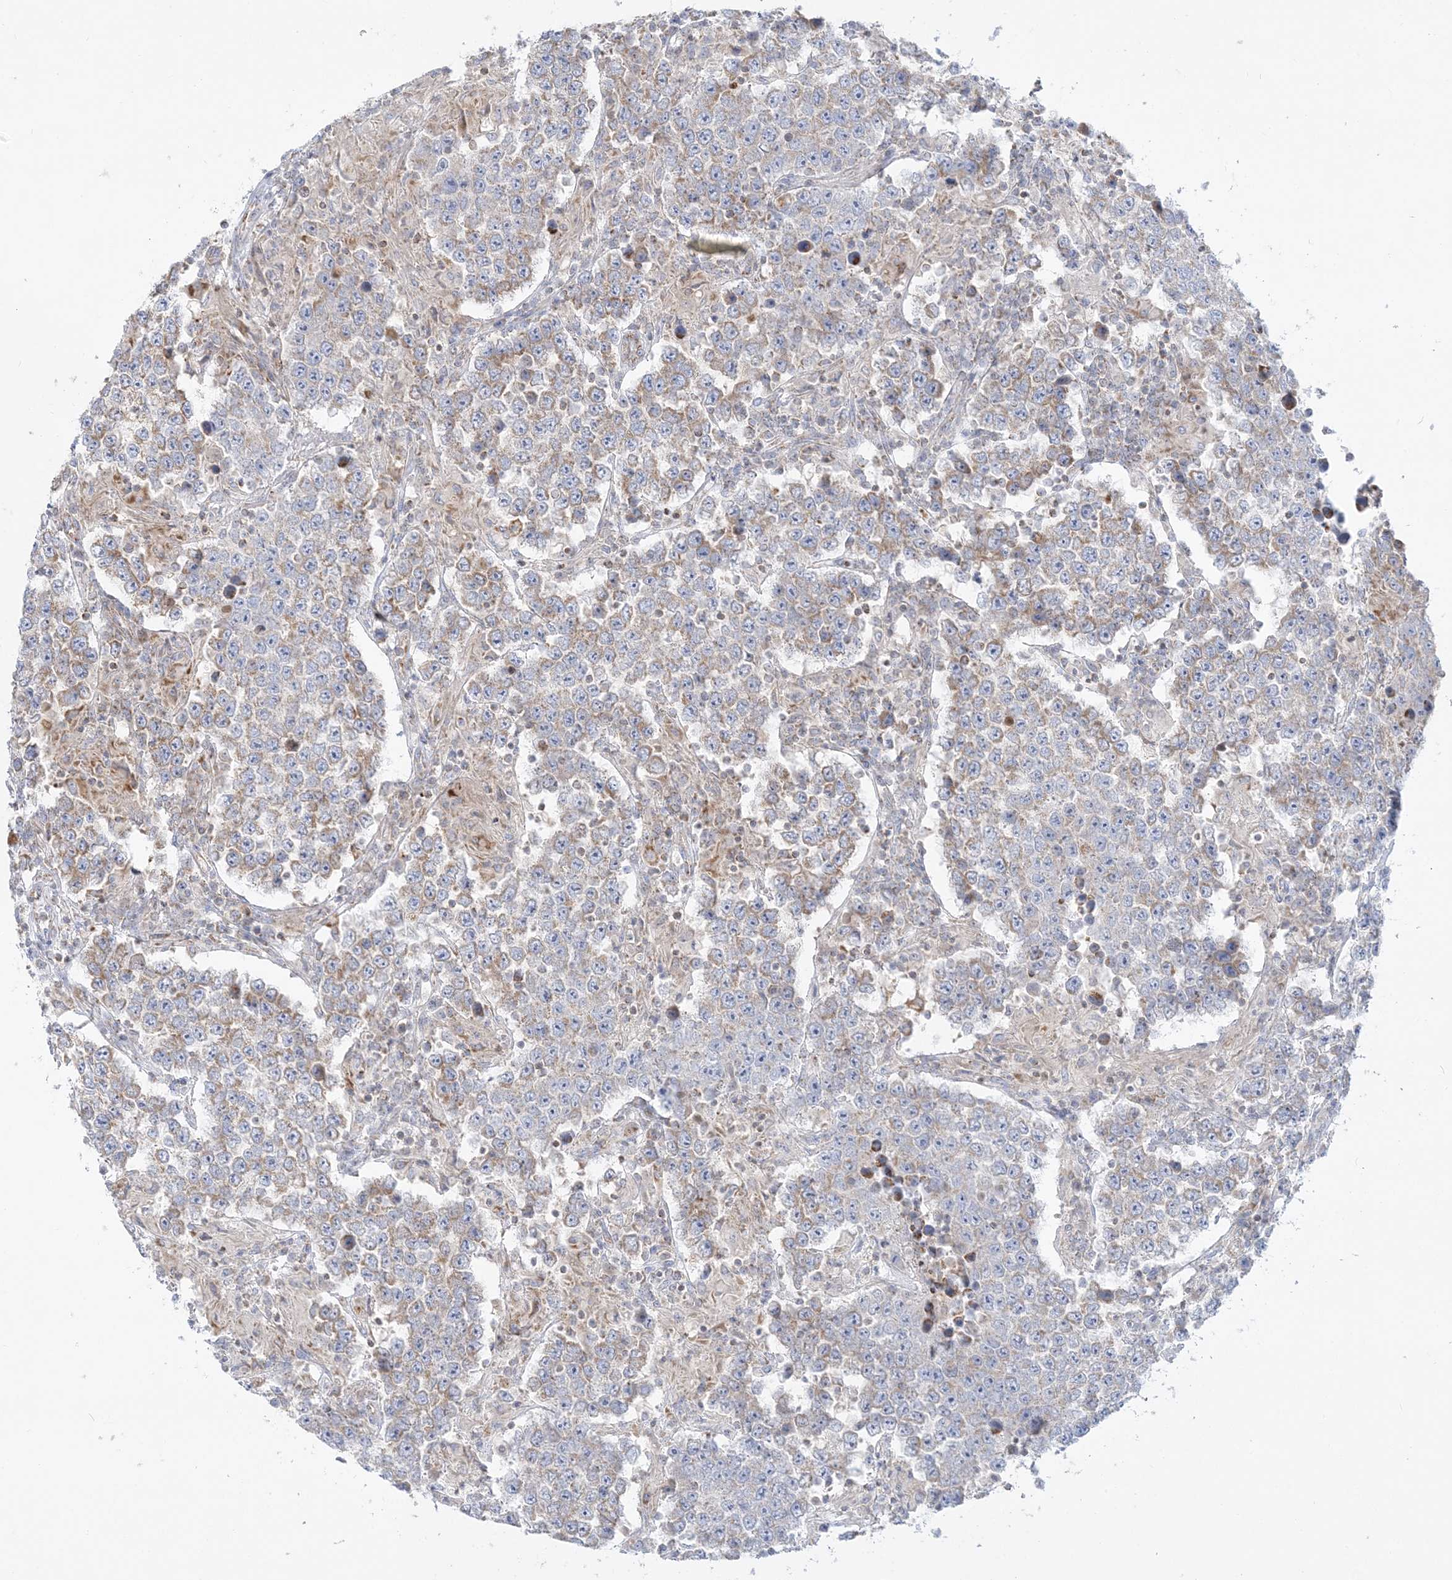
{"staining": {"intensity": "weak", "quantity": "25%-75%", "location": "cytoplasmic/membranous"}, "tissue": "testis cancer", "cell_type": "Tumor cells", "image_type": "cancer", "snomed": [{"axis": "morphology", "description": "Normal tissue, NOS"}, {"axis": "morphology", "description": "Urothelial carcinoma, High grade"}, {"axis": "morphology", "description": "Seminoma, NOS"}, {"axis": "morphology", "description": "Carcinoma, Embryonal, NOS"}, {"axis": "topography", "description": "Urinary bladder"}, {"axis": "topography", "description": "Testis"}], "caption": "Immunohistochemistry (IHC) histopathology image of neoplastic tissue: high-grade urothelial carcinoma (testis) stained using IHC displays low levels of weak protein expression localized specifically in the cytoplasmic/membranous of tumor cells, appearing as a cytoplasmic/membranous brown color.", "gene": "TBC1D14", "patient": {"sex": "male", "age": 41}}